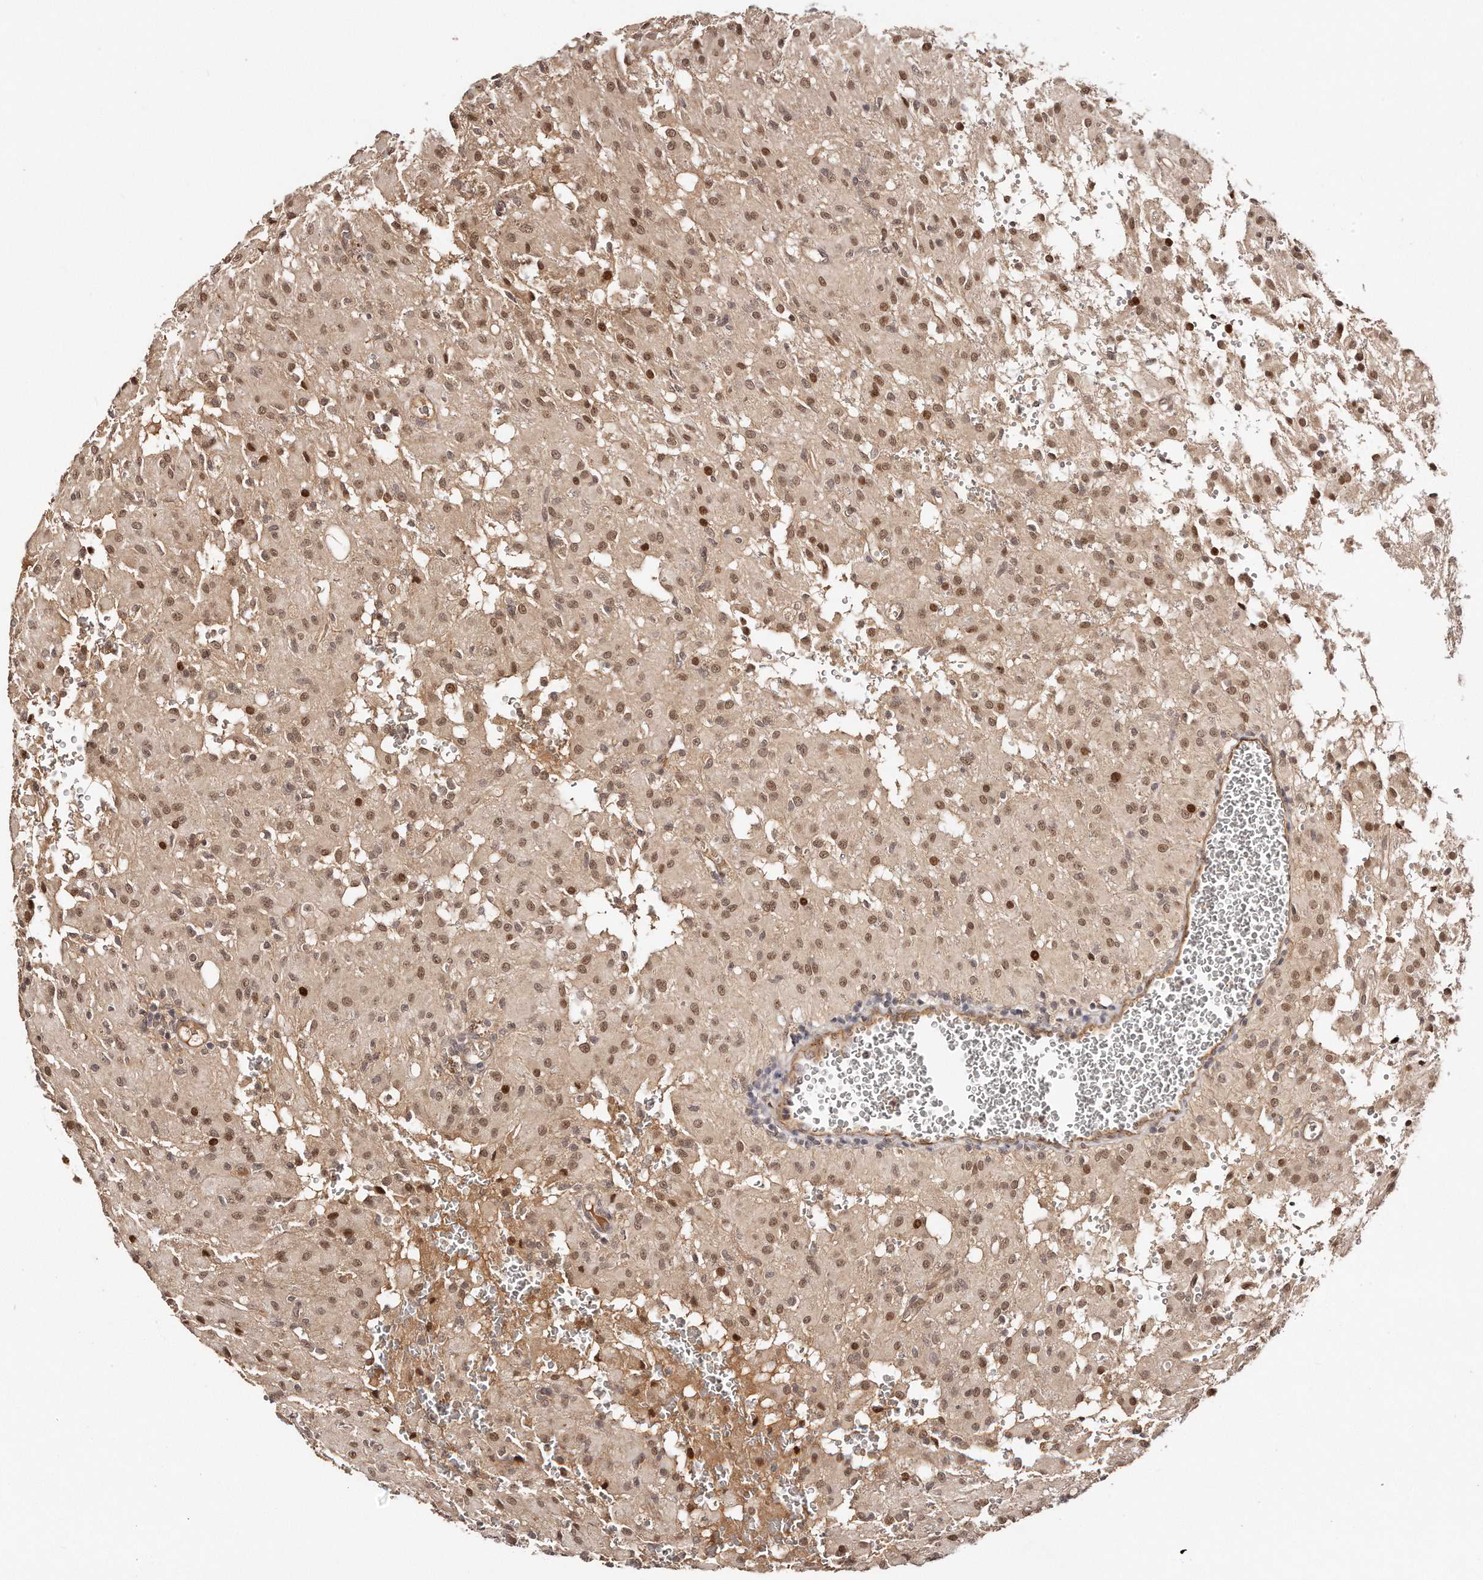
{"staining": {"intensity": "moderate", "quantity": ">75%", "location": "nuclear"}, "tissue": "glioma", "cell_type": "Tumor cells", "image_type": "cancer", "snomed": [{"axis": "morphology", "description": "Glioma, malignant, High grade"}, {"axis": "topography", "description": "Brain"}], "caption": "Glioma stained with IHC exhibits moderate nuclear staining in approximately >75% of tumor cells.", "gene": "SOX4", "patient": {"sex": "female", "age": 59}}